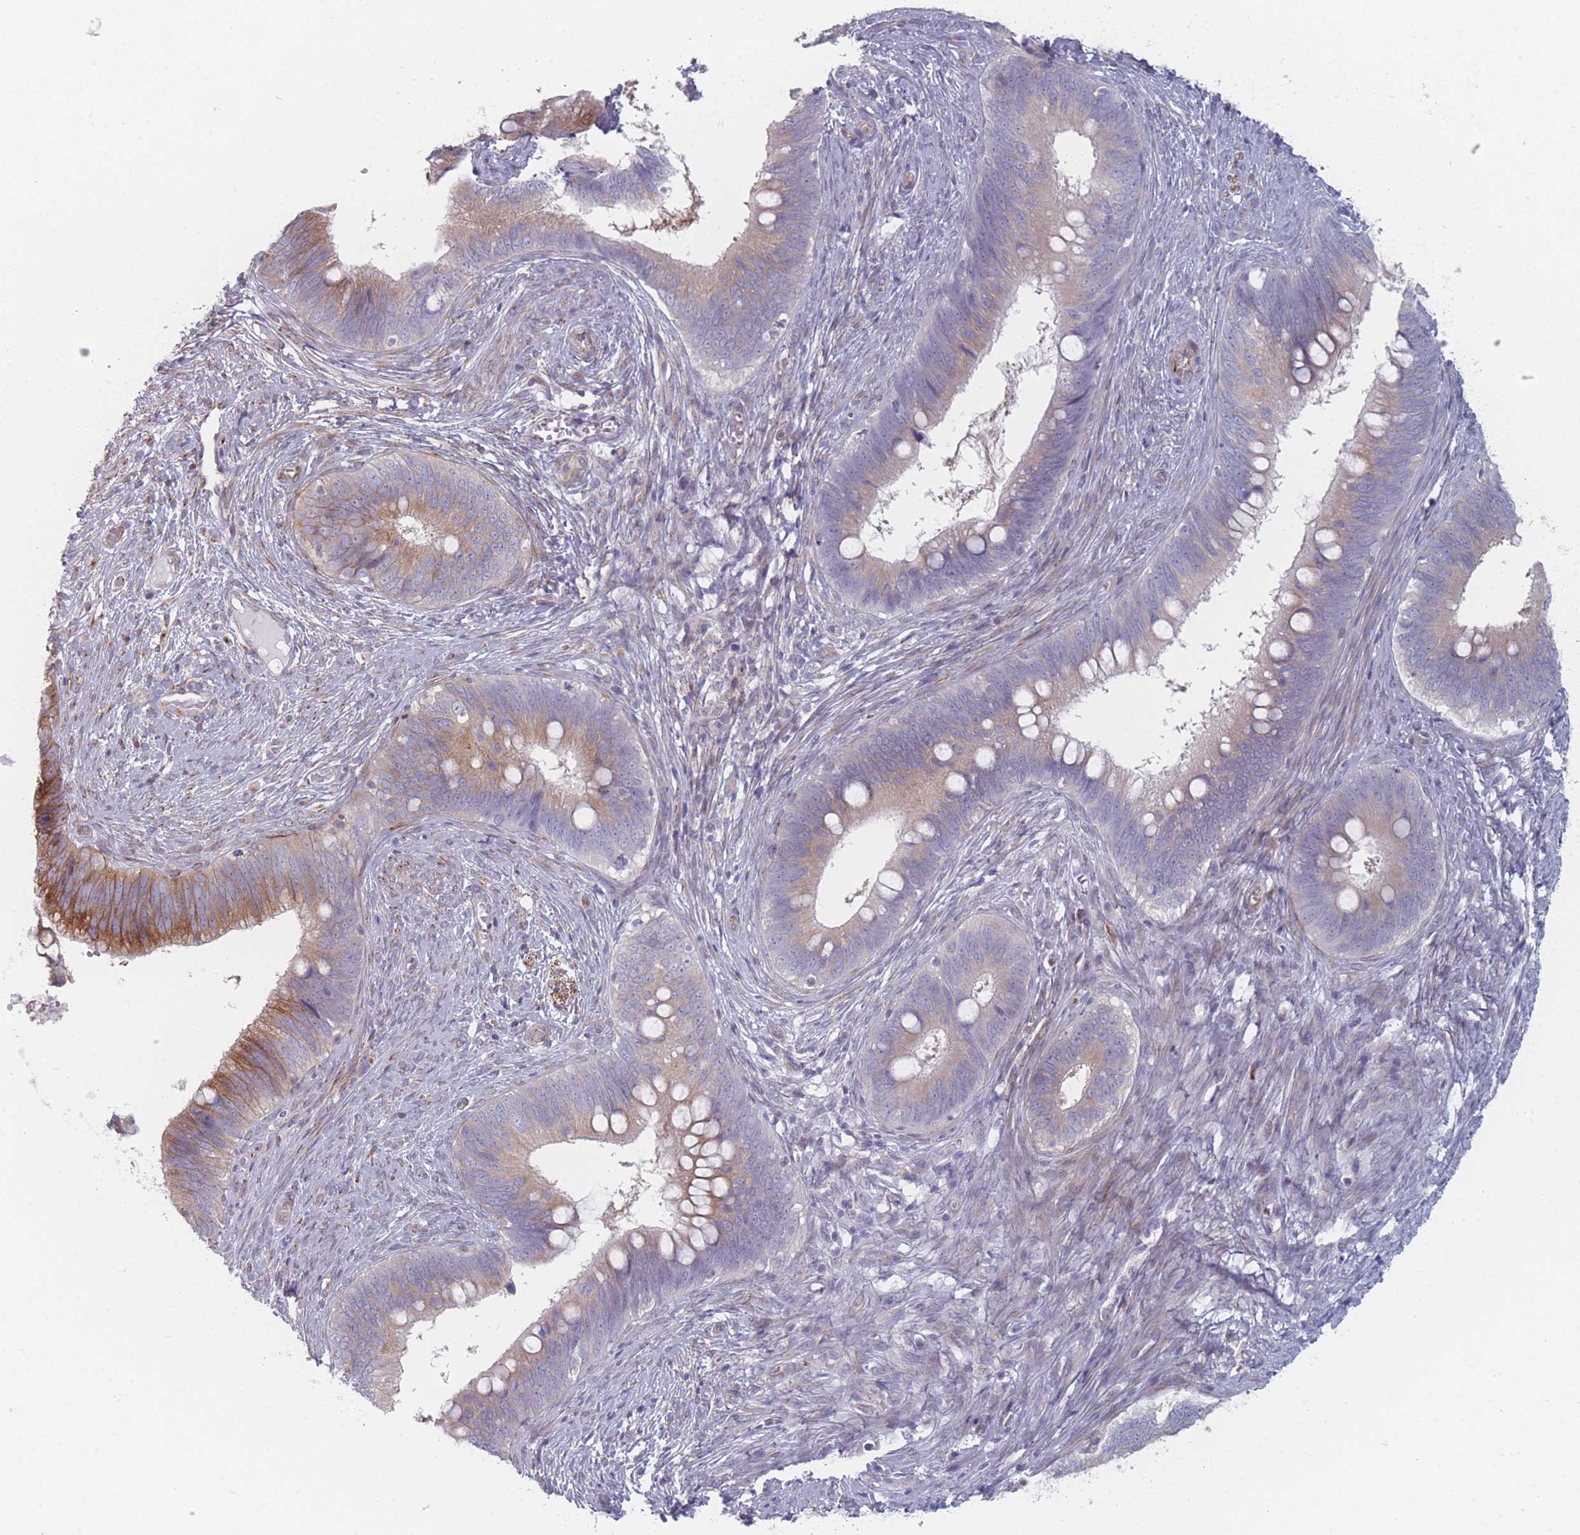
{"staining": {"intensity": "moderate", "quantity": "25%-75%", "location": "cytoplasmic/membranous"}, "tissue": "cervical cancer", "cell_type": "Tumor cells", "image_type": "cancer", "snomed": [{"axis": "morphology", "description": "Adenocarcinoma, NOS"}, {"axis": "topography", "description": "Cervix"}], "caption": "Tumor cells demonstrate medium levels of moderate cytoplasmic/membranous positivity in approximately 25%-75% of cells in human cervical adenocarcinoma.", "gene": "RNF4", "patient": {"sex": "female", "age": 42}}